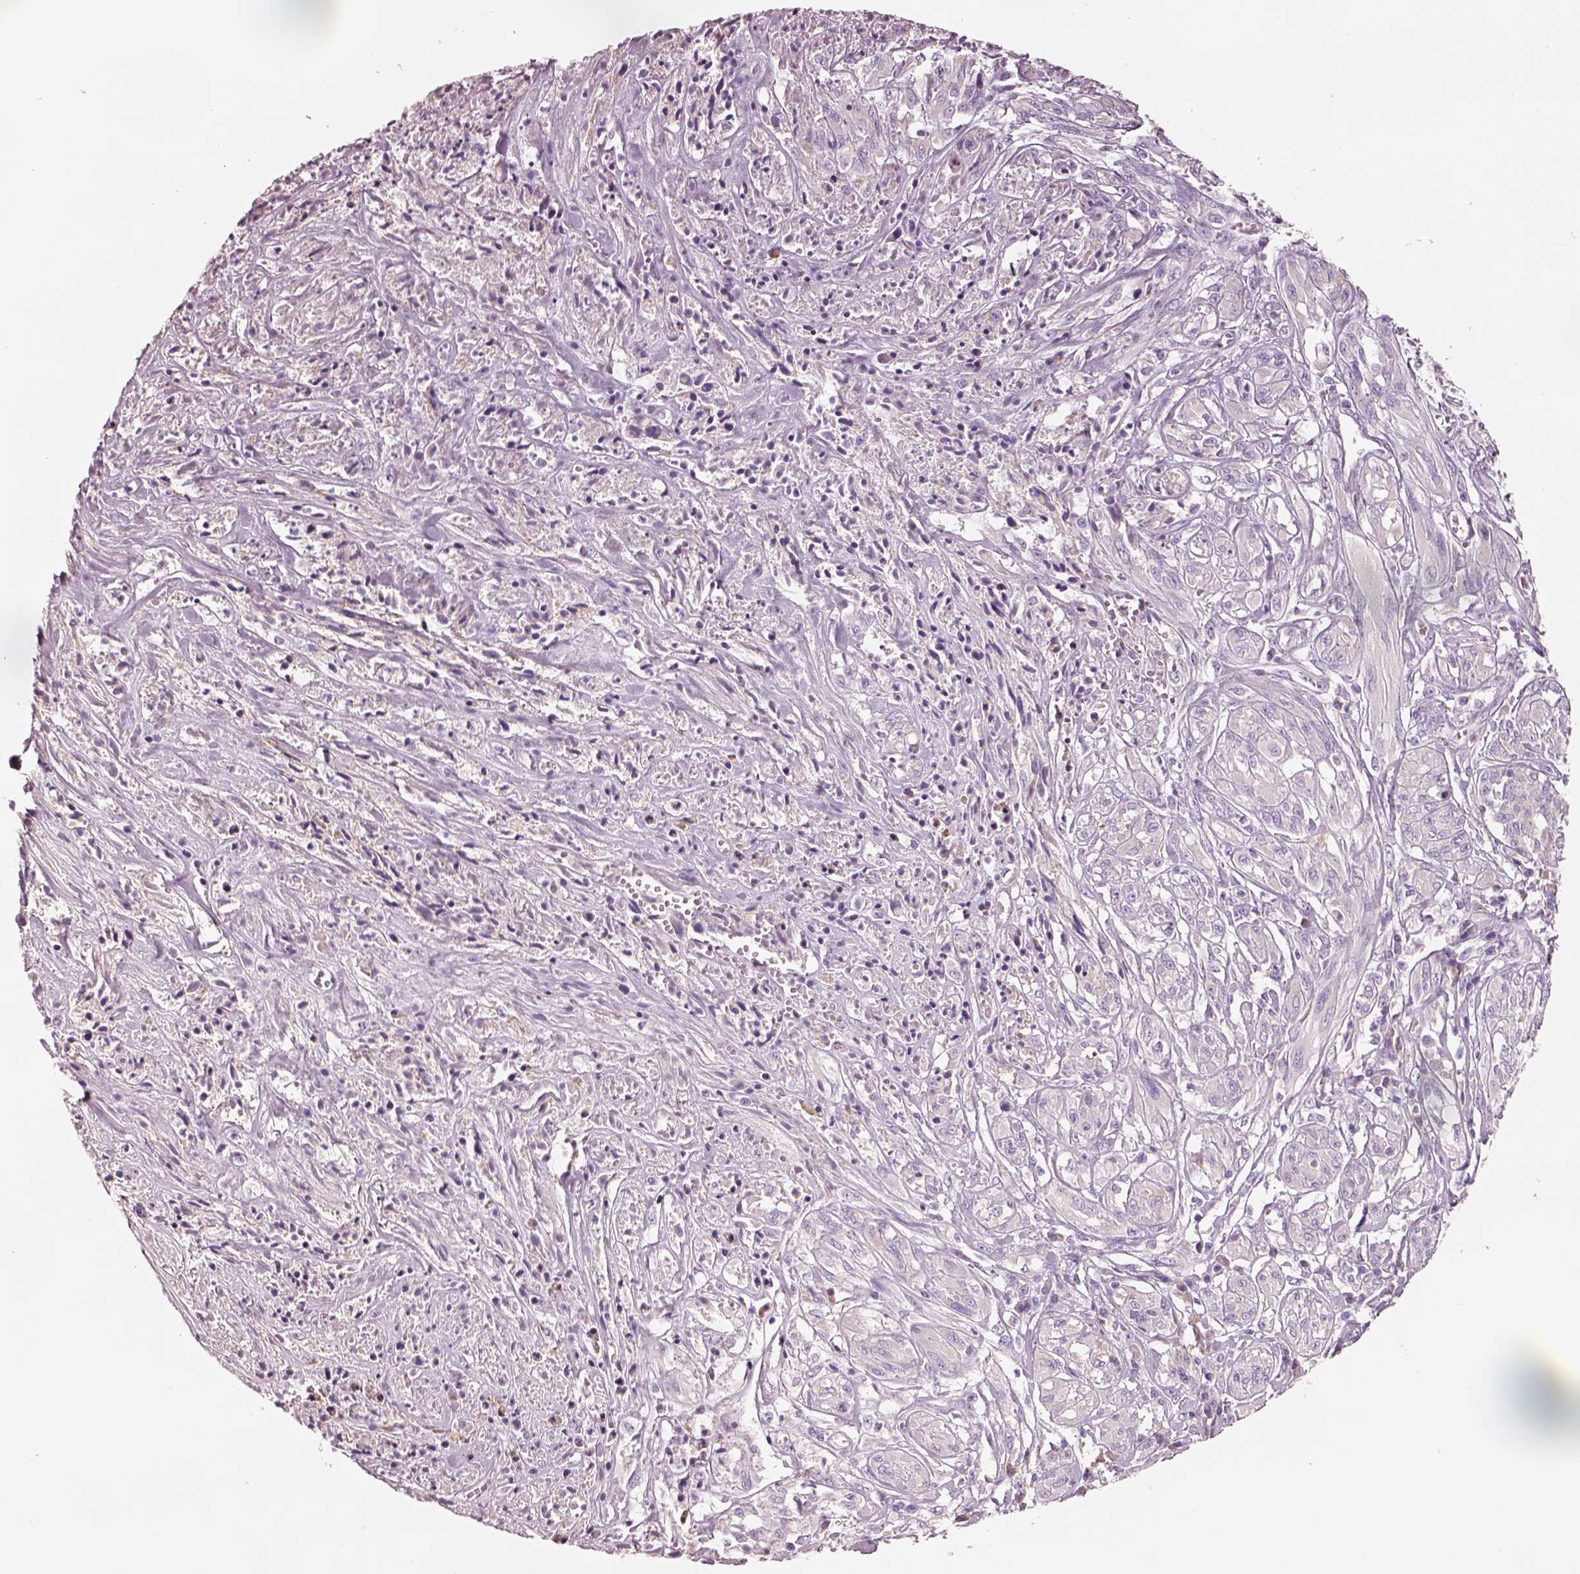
{"staining": {"intensity": "negative", "quantity": "none", "location": "none"}, "tissue": "melanoma", "cell_type": "Tumor cells", "image_type": "cancer", "snomed": [{"axis": "morphology", "description": "Malignant melanoma, NOS"}, {"axis": "topography", "description": "Skin"}], "caption": "This is an immunohistochemistry micrograph of human malignant melanoma. There is no expression in tumor cells.", "gene": "PNOC", "patient": {"sex": "female", "age": 91}}